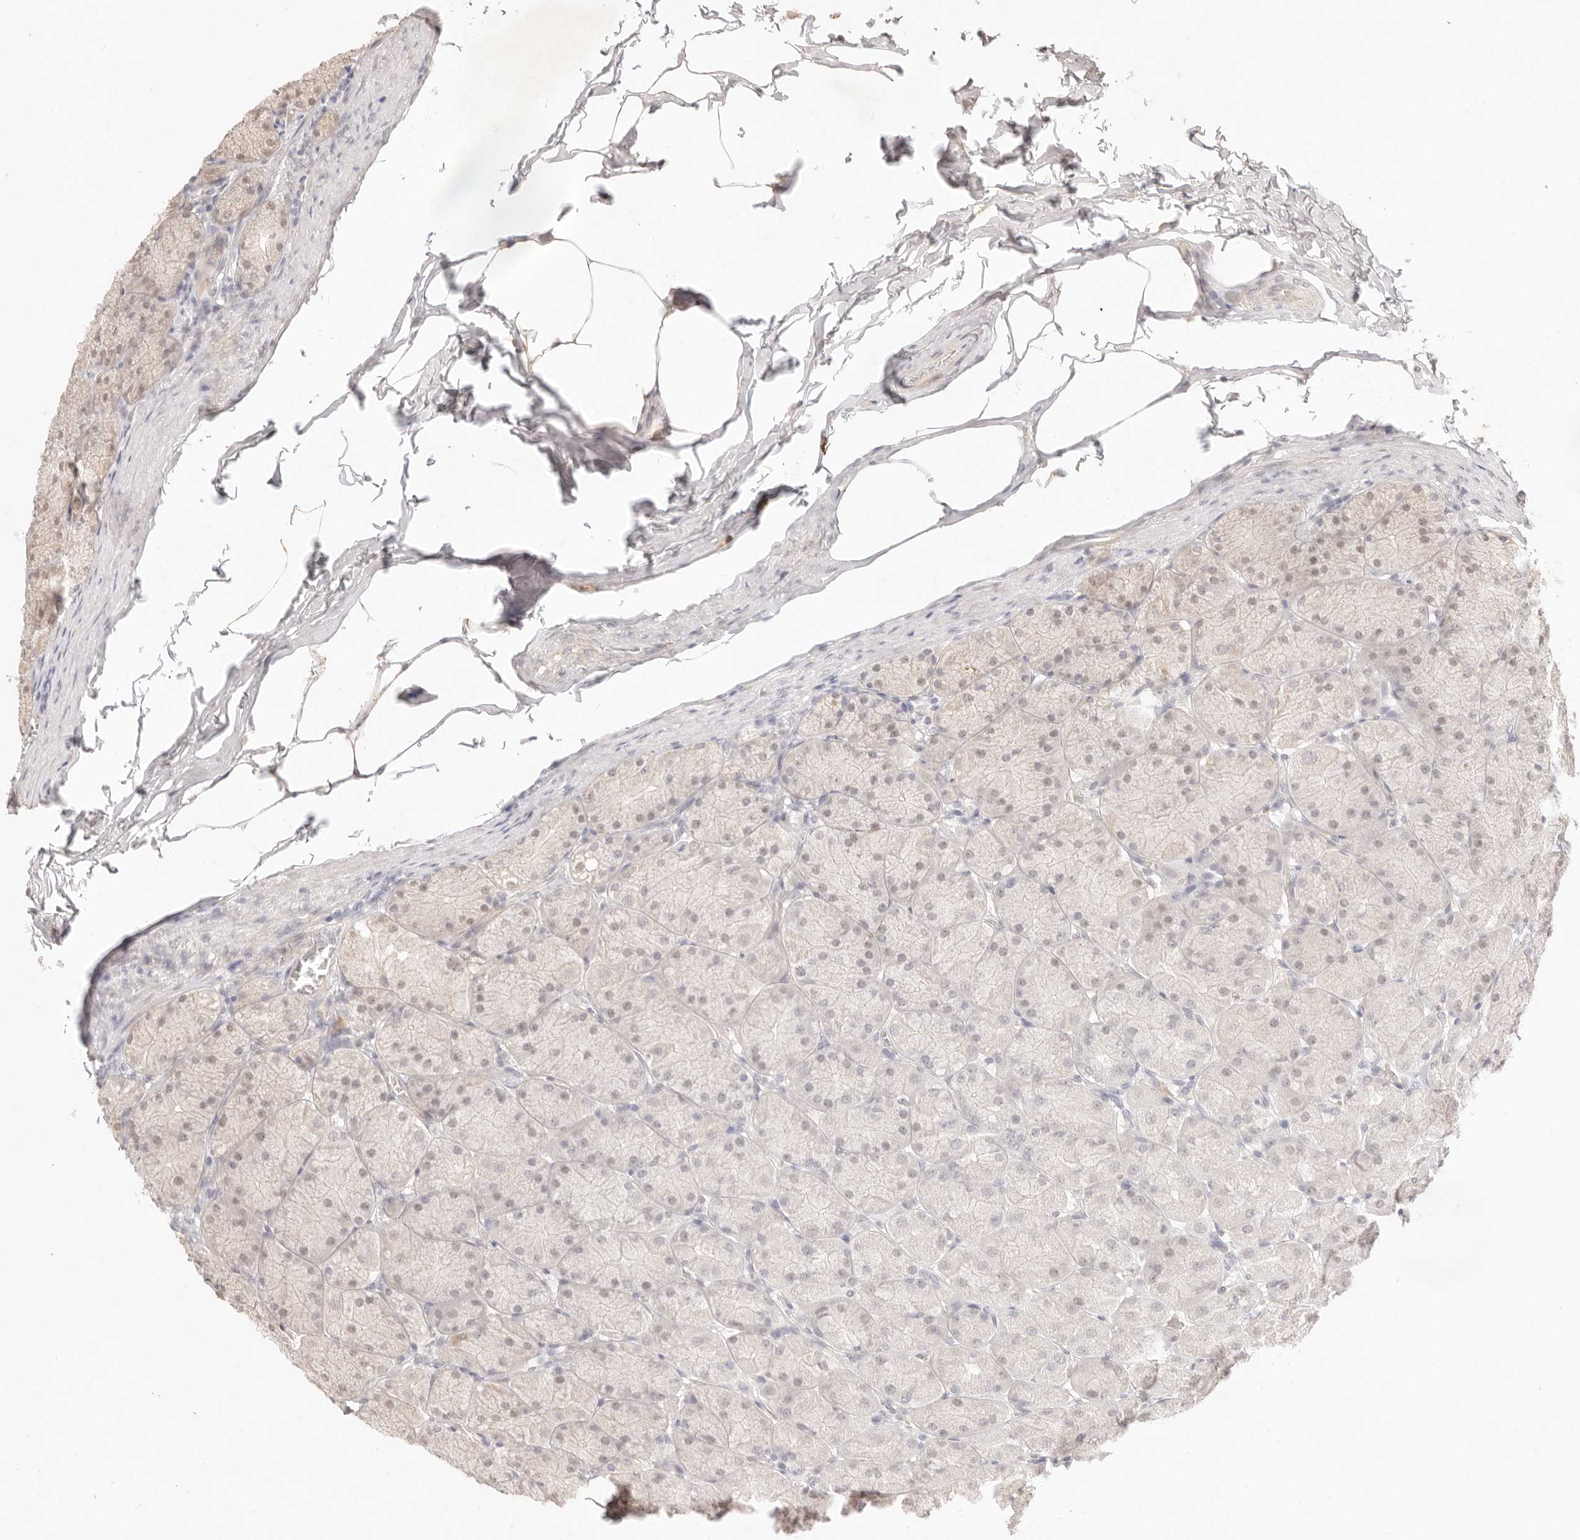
{"staining": {"intensity": "weak", "quantity": "<25%", "location": "nuclear"}, "tissue": "stomach", "cell_type": "Glandular cells", "image_type": "normal", "snomed": [{"axis": "morphology", "description": "Normal tissue, NOS"}, {"axis": "topography", "description": "Stomach, upper"}], "caption": "Immunohistochemistry photomicrograph of benign human stomach stained for a protein (brown), which exhibits no expression in glandular cells.", "gene": "MEP1A", "patient": {"sex": "female", "age": 56}}